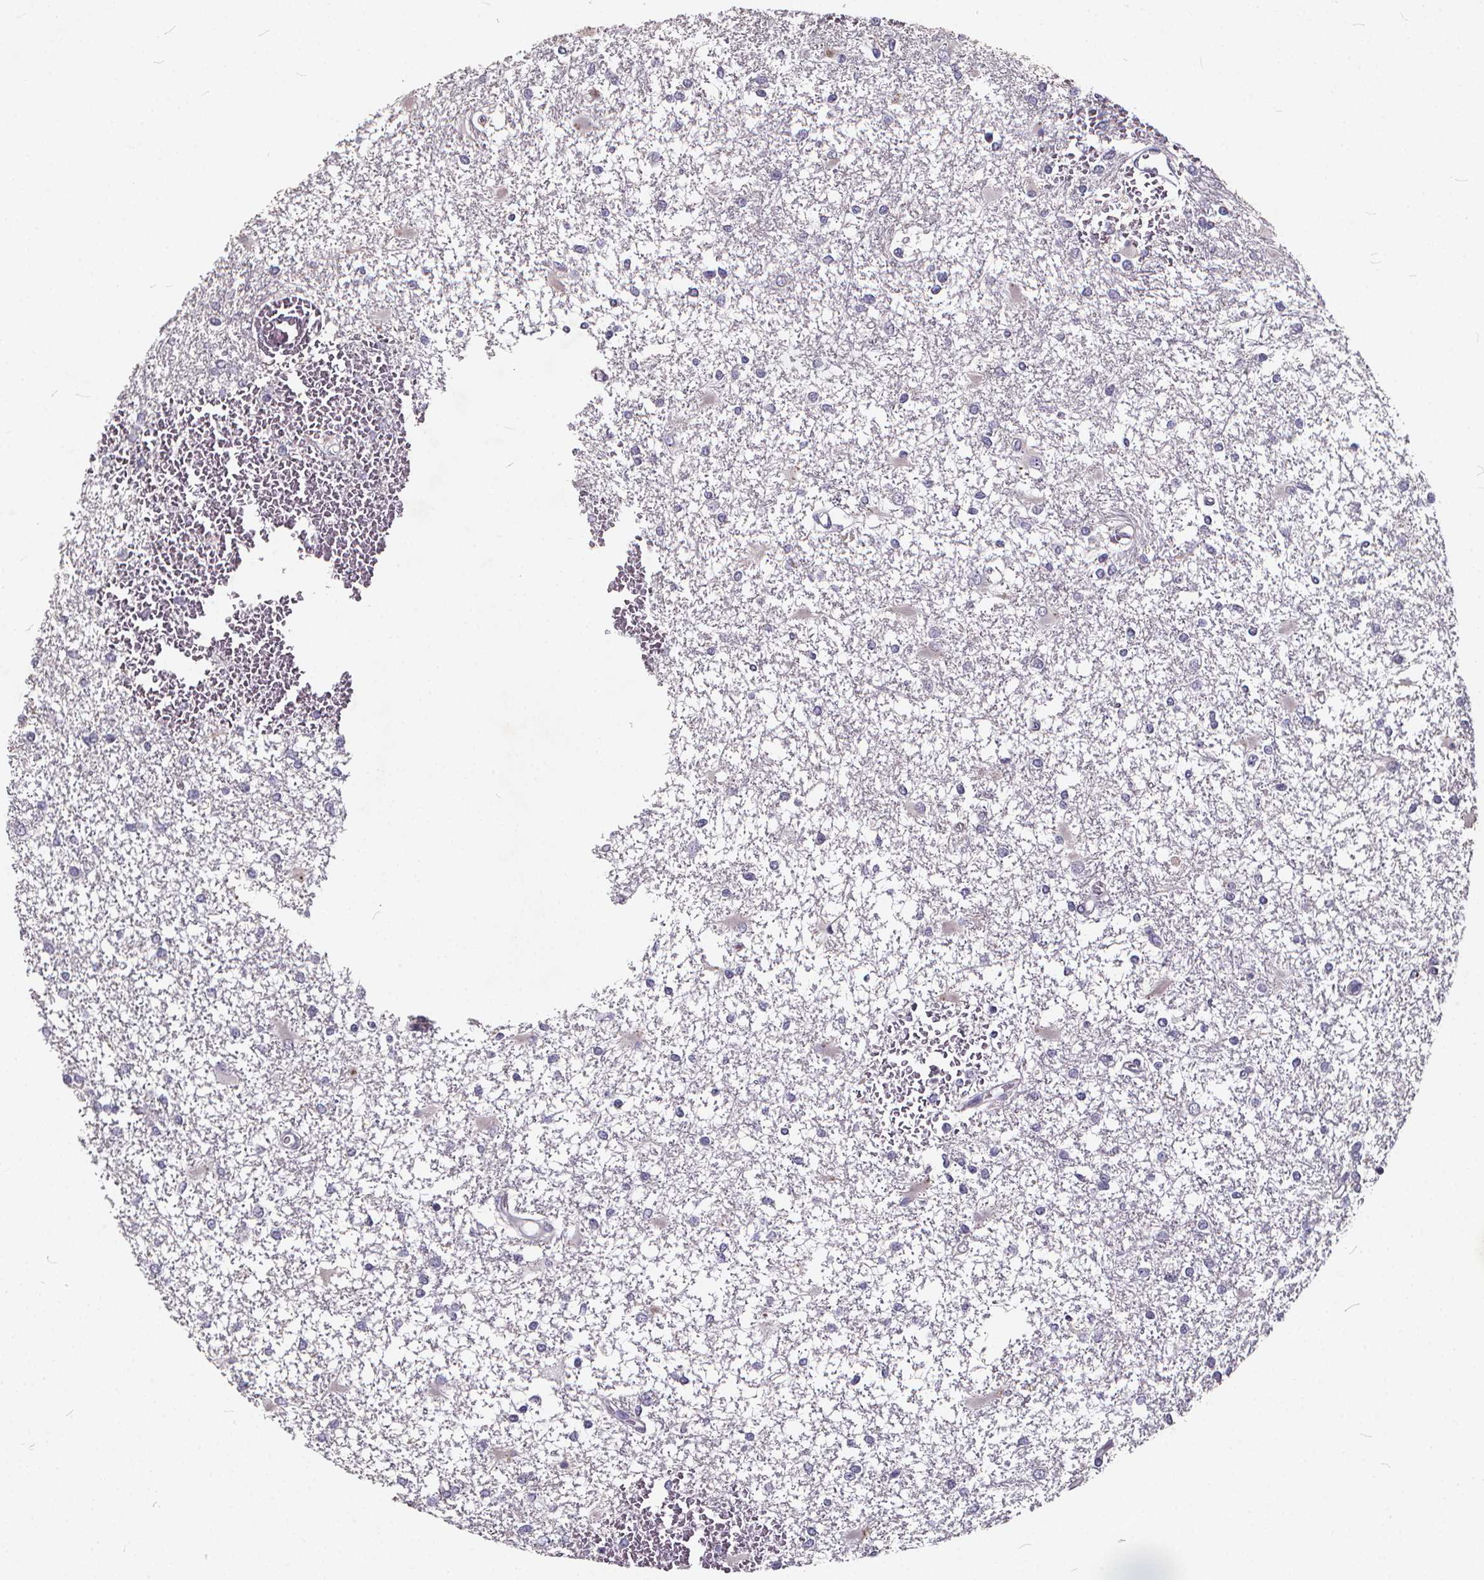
{"staining": {"intensity": "negative", "quantity": "none", "location": "none"}, "tissue": "glioma", "cell_type": "Tumor cells", "image_type": "cancer", "snomed": [{"axis": "morphology", "description": "Glioma, malignant, High grade"}, {"axis": "topography", "description": "Cerebral cortex"}], "caption": "Micrograph shows no protein expression in tumor cells of malignant glioma (high-grade) tissue. Brightfield microscopy of immunohistochemistry (IHC) stained with DAB (3,3'-diaminobenzidine) (brown) and hematoxylin (blue), captured at high magnification.", "gene": "TSPAN14", "patient": {"sex": "male", "age": 79}}